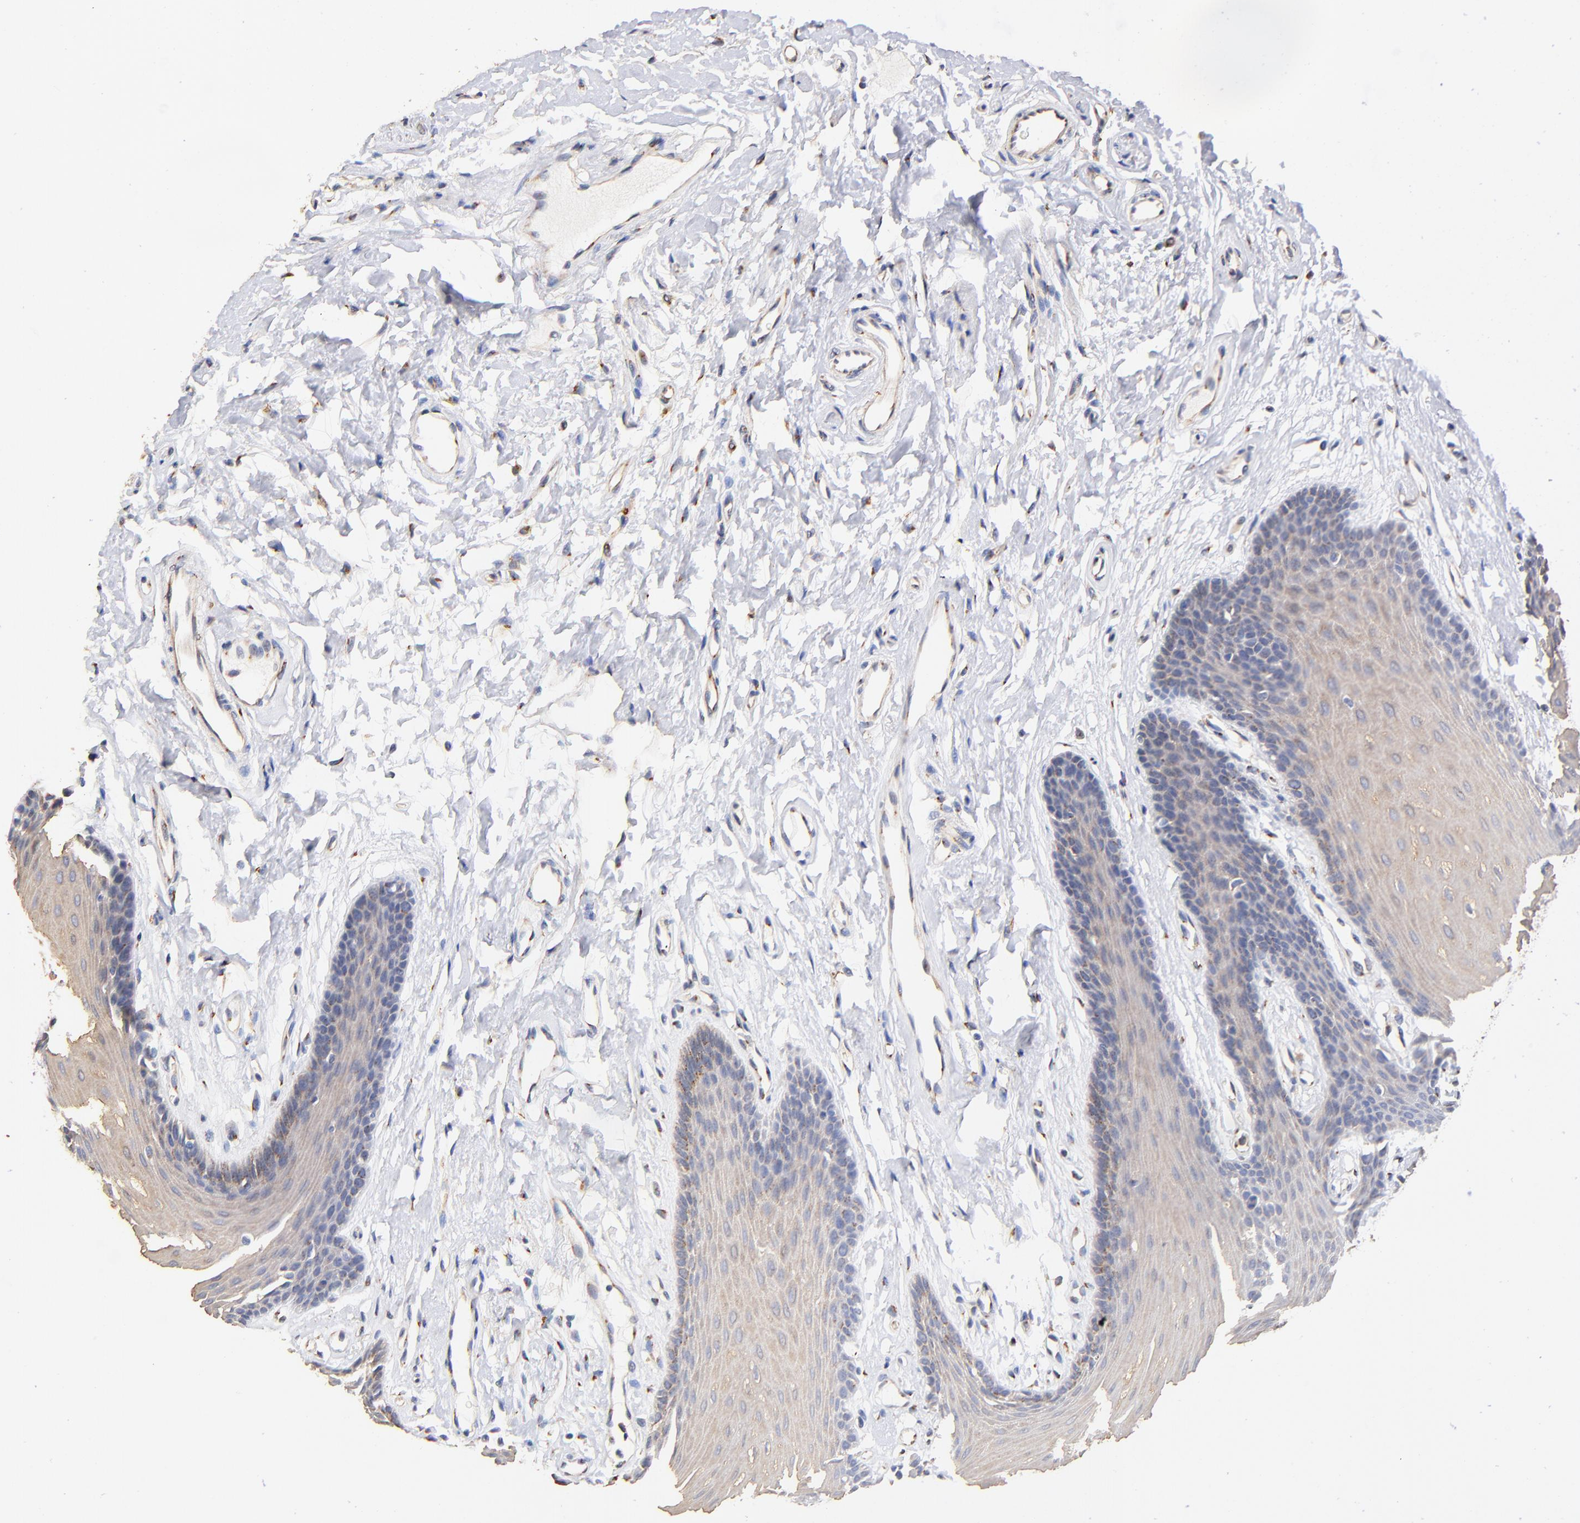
{"staining": {"intensity": "weak", "quantity": ">75%", "location": "cytoplasmic/membranous"}, "tissue": "oral mucosa", "cell_type": "Squamous epithelial cells", "image_type": "normal", "snomed": [{"axis": "morphology", "description": "Normal tissue, NOS"}, {"axis": "topography", "description": "Oral tissue"}], "caption": "Approximately >75% of squamous epithelial cells in unremarkable oral mucosa exhibit weak cytoplasmic/membranous protein positivity as visualized by brown immunohistochemical staining.", "gene": "FMNL3", "patient": {"sex": "male", "age": 62}}